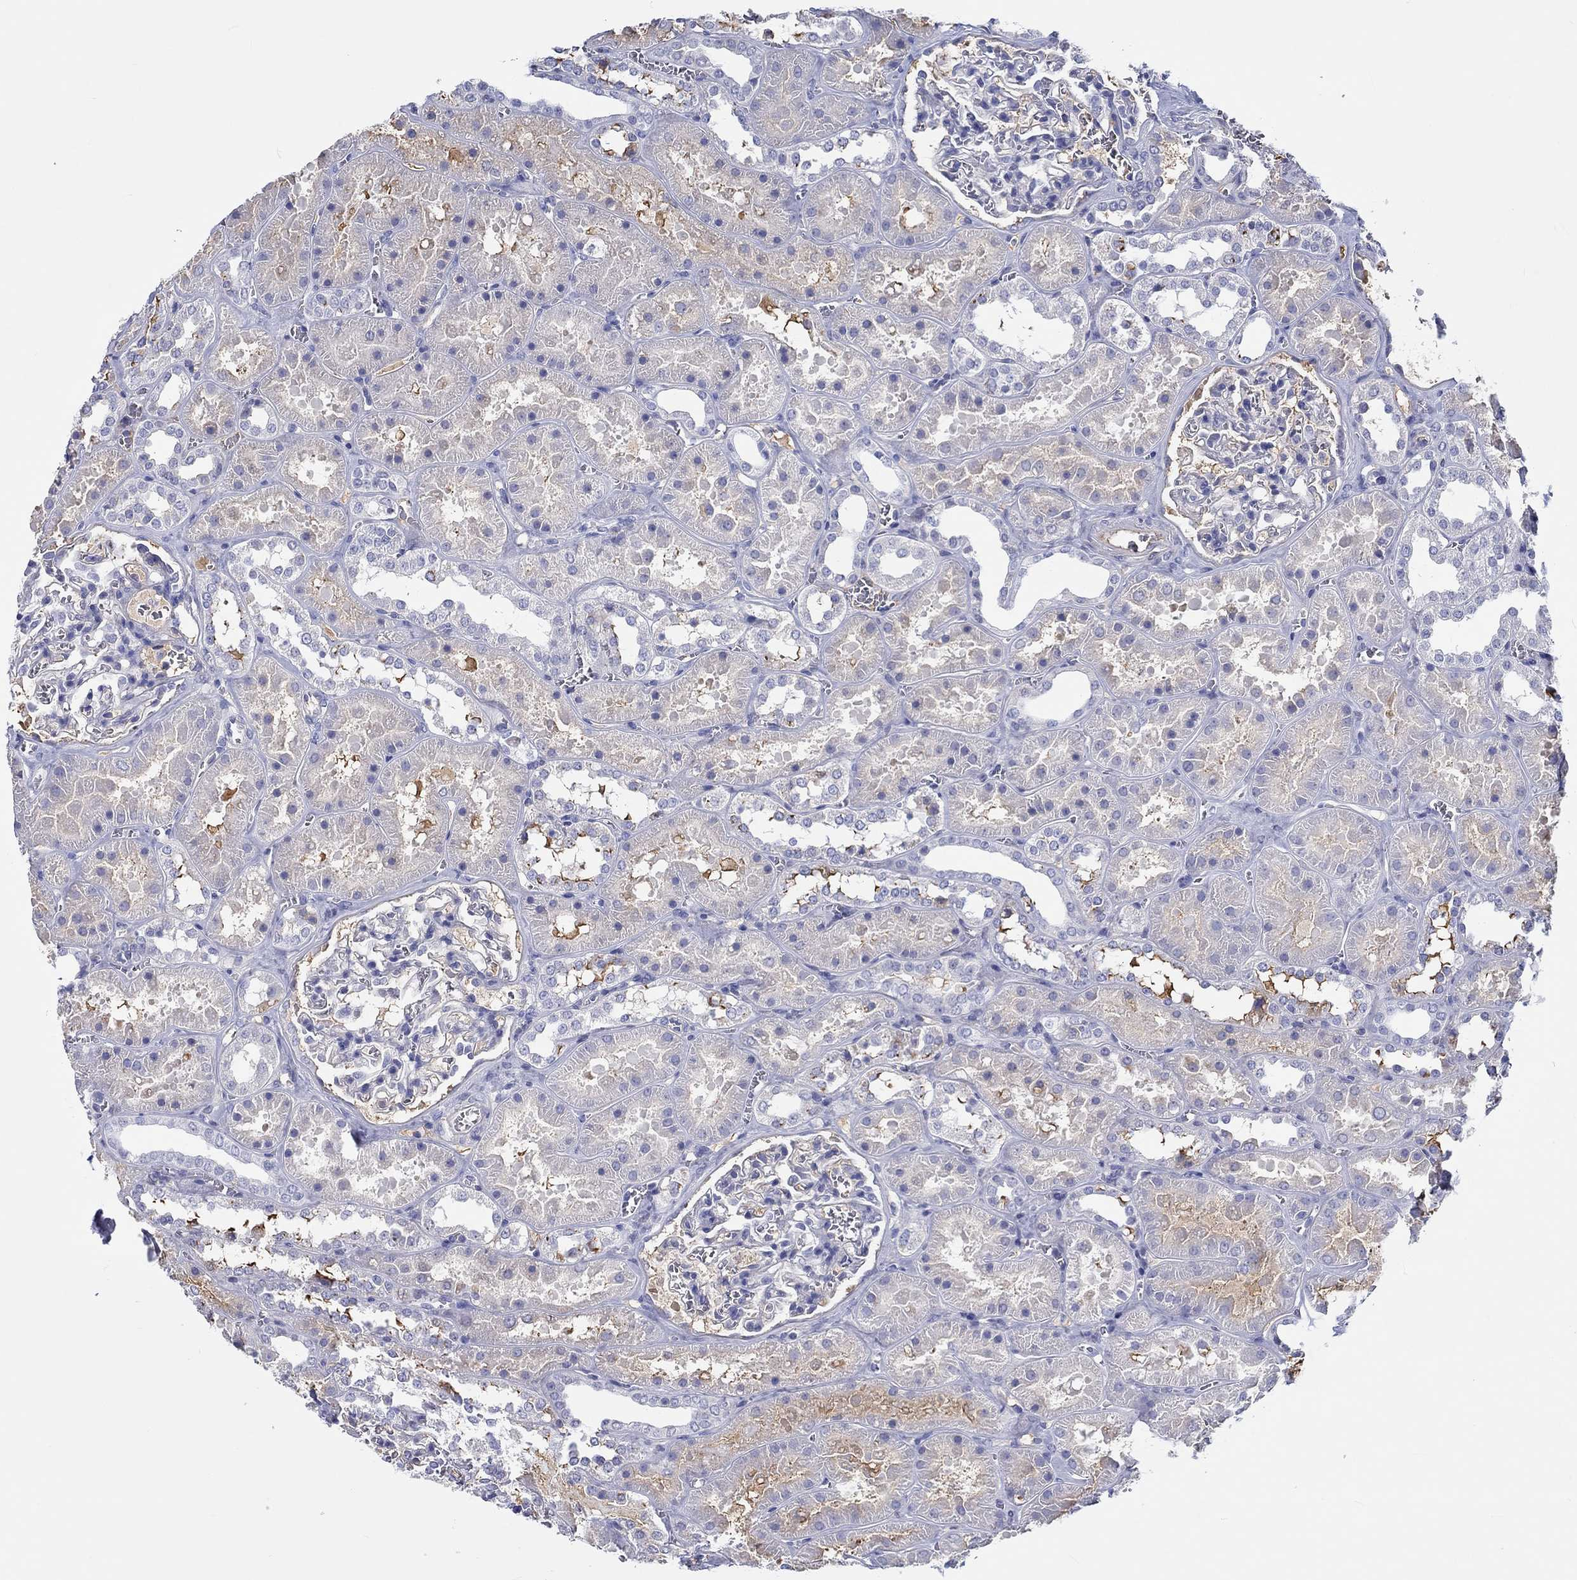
{"staining": {"intensity": "negative", "quantity": "none", "location": "none"}, "tissue": "kidney", "cell_type": "Cells in glomeruli", "image_type": "normal", "snomed": [{"axis": "morphology", "description": "Normal tissue, NOS"}, {"axis": "topography", "description": "Kidney"}], "caption": "IHC image of benign human kidney stained for a protein (brown), which reveals no positivity in cells in glomeruli.", "gene": "CDY1B", "patient": {"sex": "female", "age": 41}}